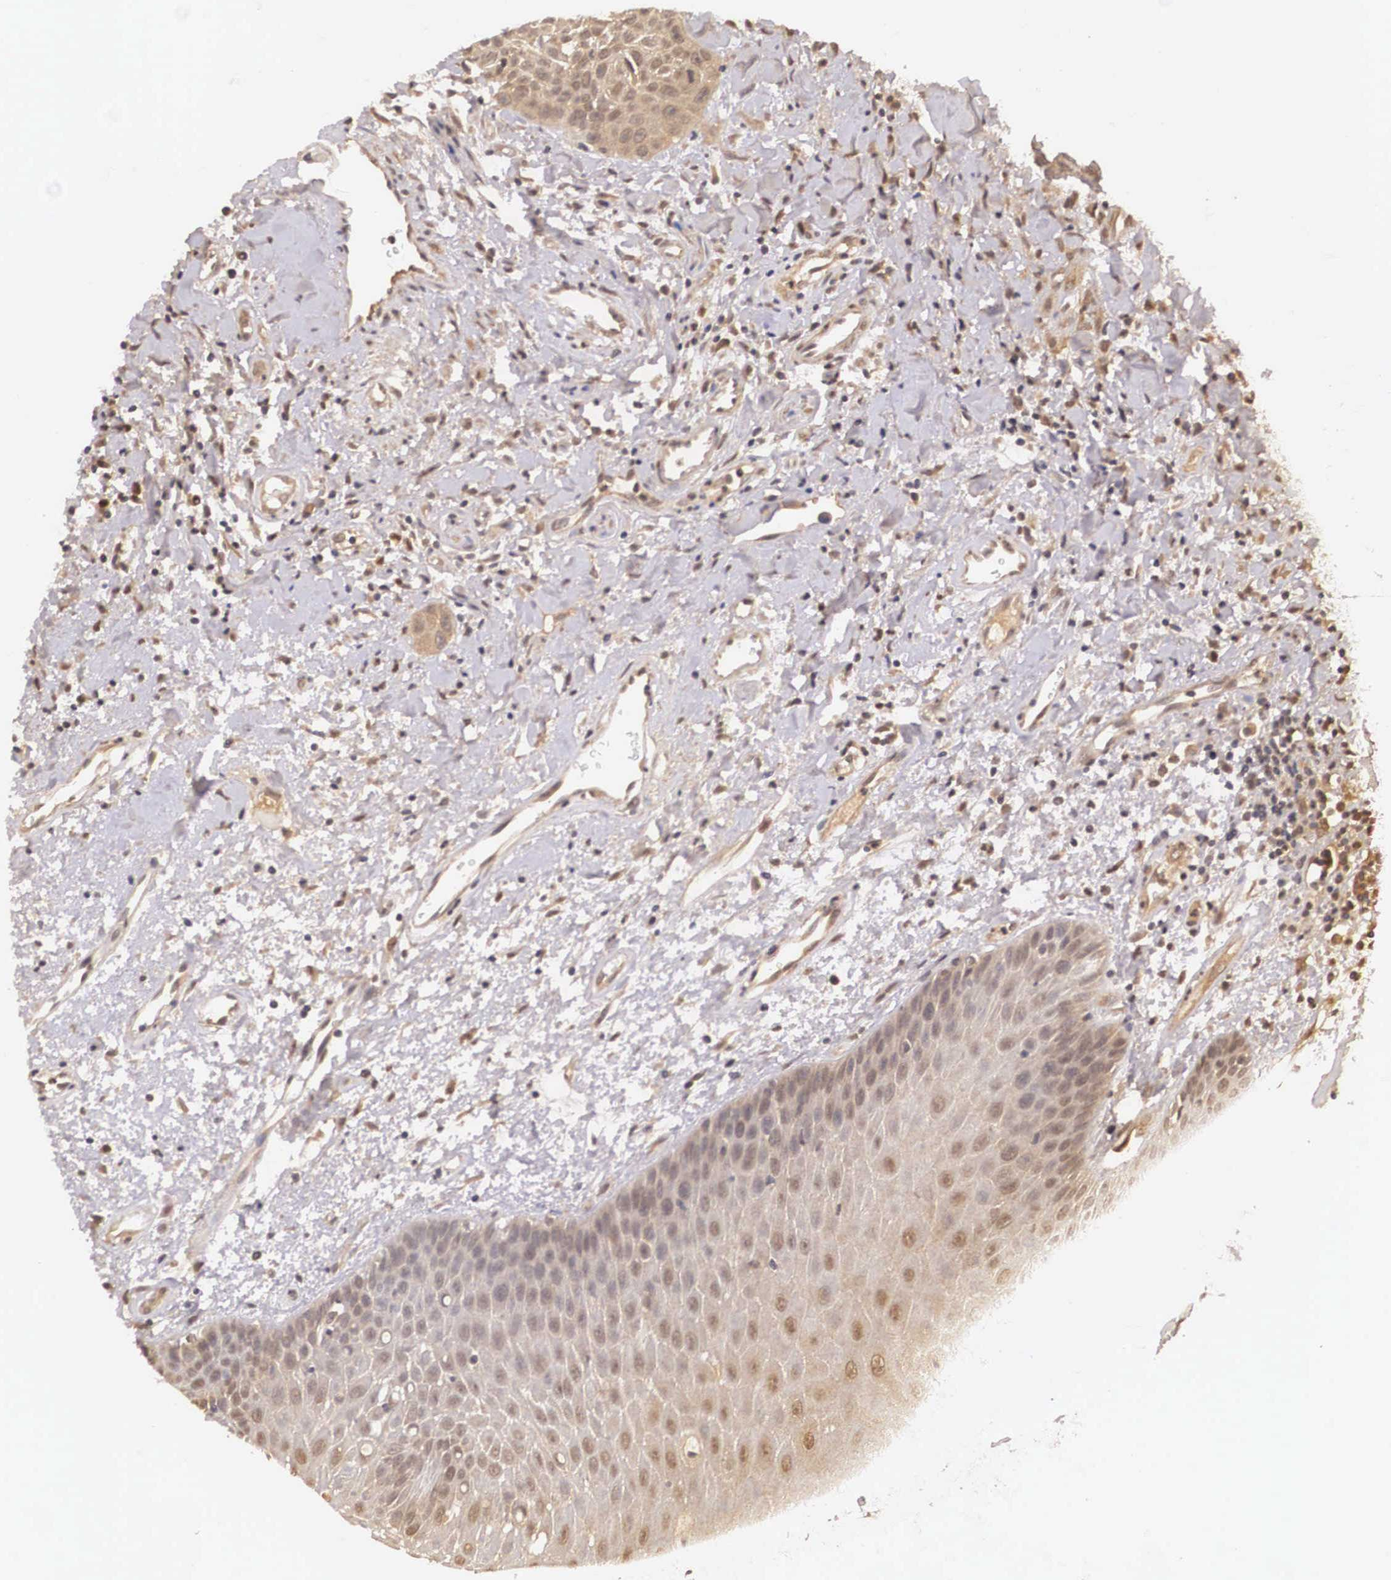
{"staining": {"intensity": "weak", "quantity": "25%-75%", "location": "cytoplasmic/membranous,nuclear"}, "tissue": "oral mucosa", "cell_type": "Squamous epithelial cells", "image_type": "normal", "snomed": [{"axis": "morphology", "description": "Normal tissue, NOS"}, {"axis": "topography", "description": "Oral tissue"}], "caption": "Immunohistochemistry (IHC) (DAB (3,3'-diaminobenzidine)) staining of benign oral mucosa reveals weak cytoplasmic/membranous,nuclear protein expression in about 25%-75% of squamous epithelial cells. (Brightfield microscopy of DAB IHC at high magnification).", "gene": "BCL6", "patient": {"sex": "male", "age": 54}}